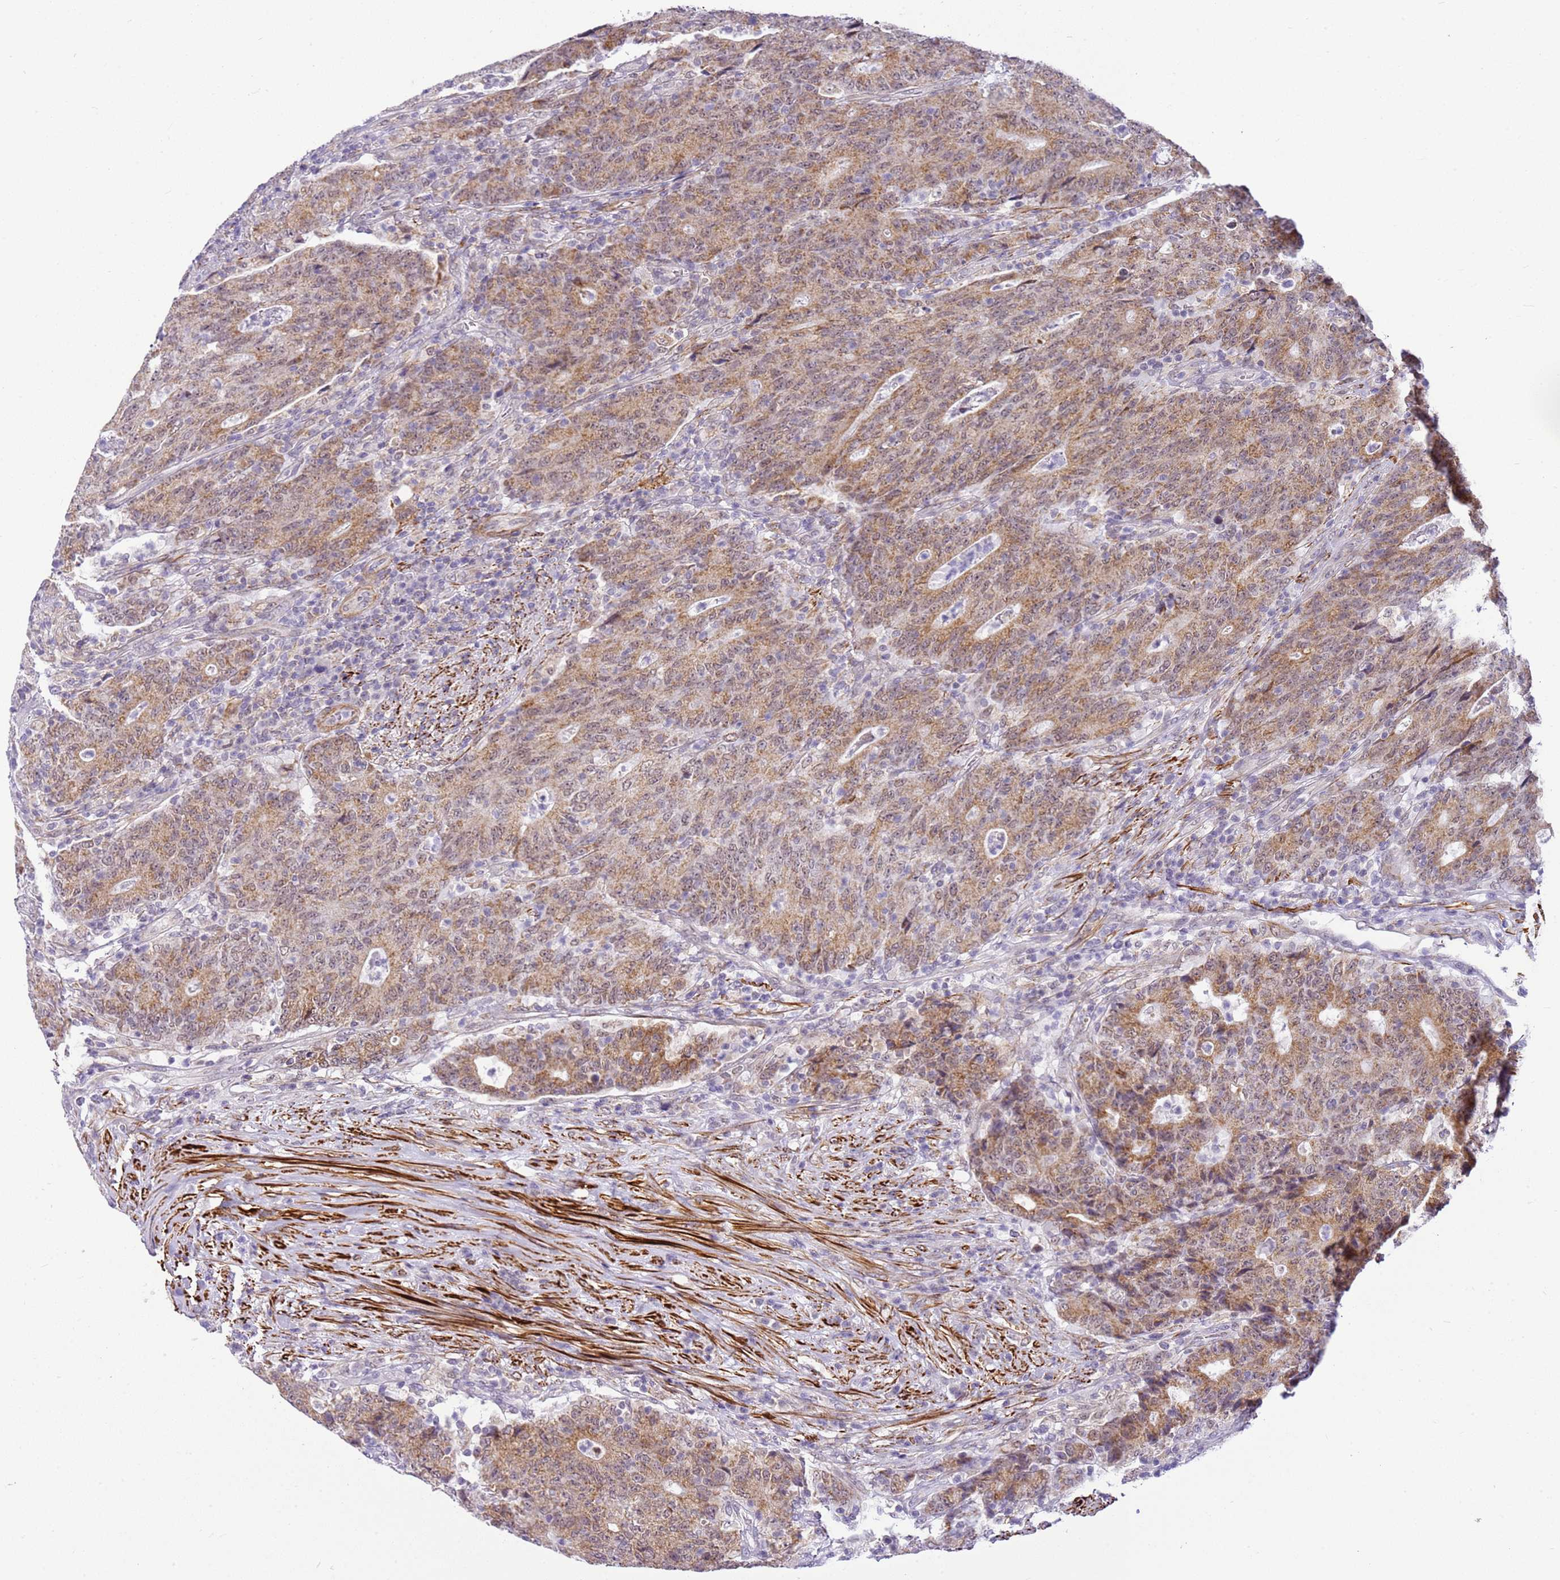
{"staining": {"intensity": "moderate", "quantity": ">75%", "location": "cytoplasmic/membranous,nuclear"}, "tissue": "colorectal cancer", "cell_type": "Tumor cells", "image_type": "cancer", "snomed": [{"axis": "morphology", "description": "Adenocarcinoma, NOS"}, {"axis": "topography", "description": "Colon"}], "caption": "Immunohistochemistry (IHC) (DAB (3,3'-diaminobenzidine)) staining of human colorectal adenocarcinoma reveals moderate cytoplasmic/membranous and nuclear protein staining in about >75% of tumor cells.", "gene": "SMIM4", "patient": {"sex": "female", "age": 75}}